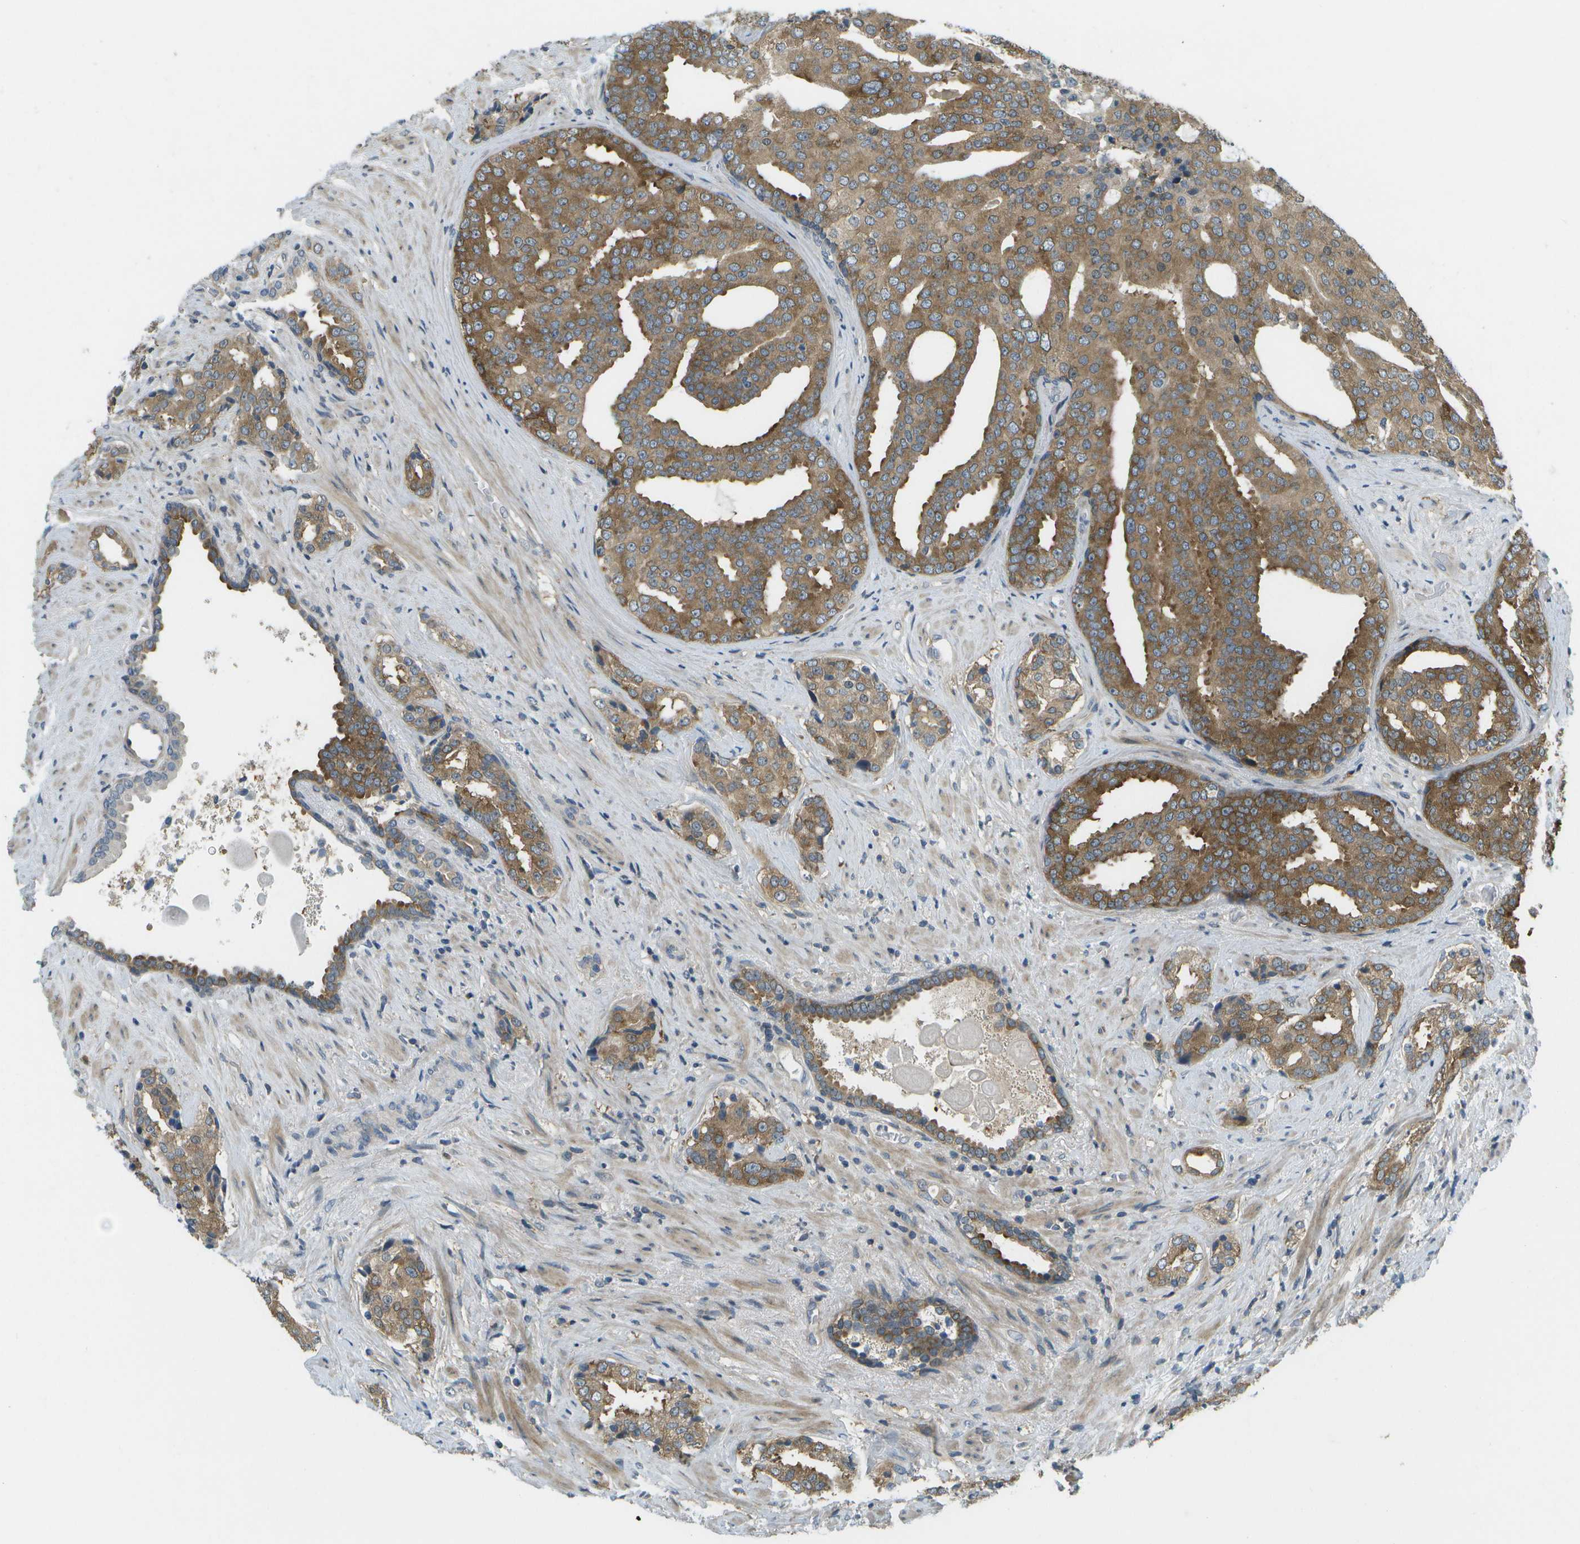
{"staining": {"intensity": "moderate", "quantity": ">75%", "location": "cytoplasmic/membranous"}, "tissue": "prostate cancer", "cell_type": "Tumor cells", "image_type": "cancer", "snomed": [{"axis": "morphology", "description": "Adenocarcinoma, High grade"}, {"axis": "topography", "description": "Prostate"}], "caption": "Immunohistochemical staining of adenocarcinoma (high-grade) (prostate) demonstrates medium levels of moderate cytoplasmic/membranous positivity in about >75% of tumor cells.", "gene": "WNK2", "patient": {"sex": "male", "age": 71}}